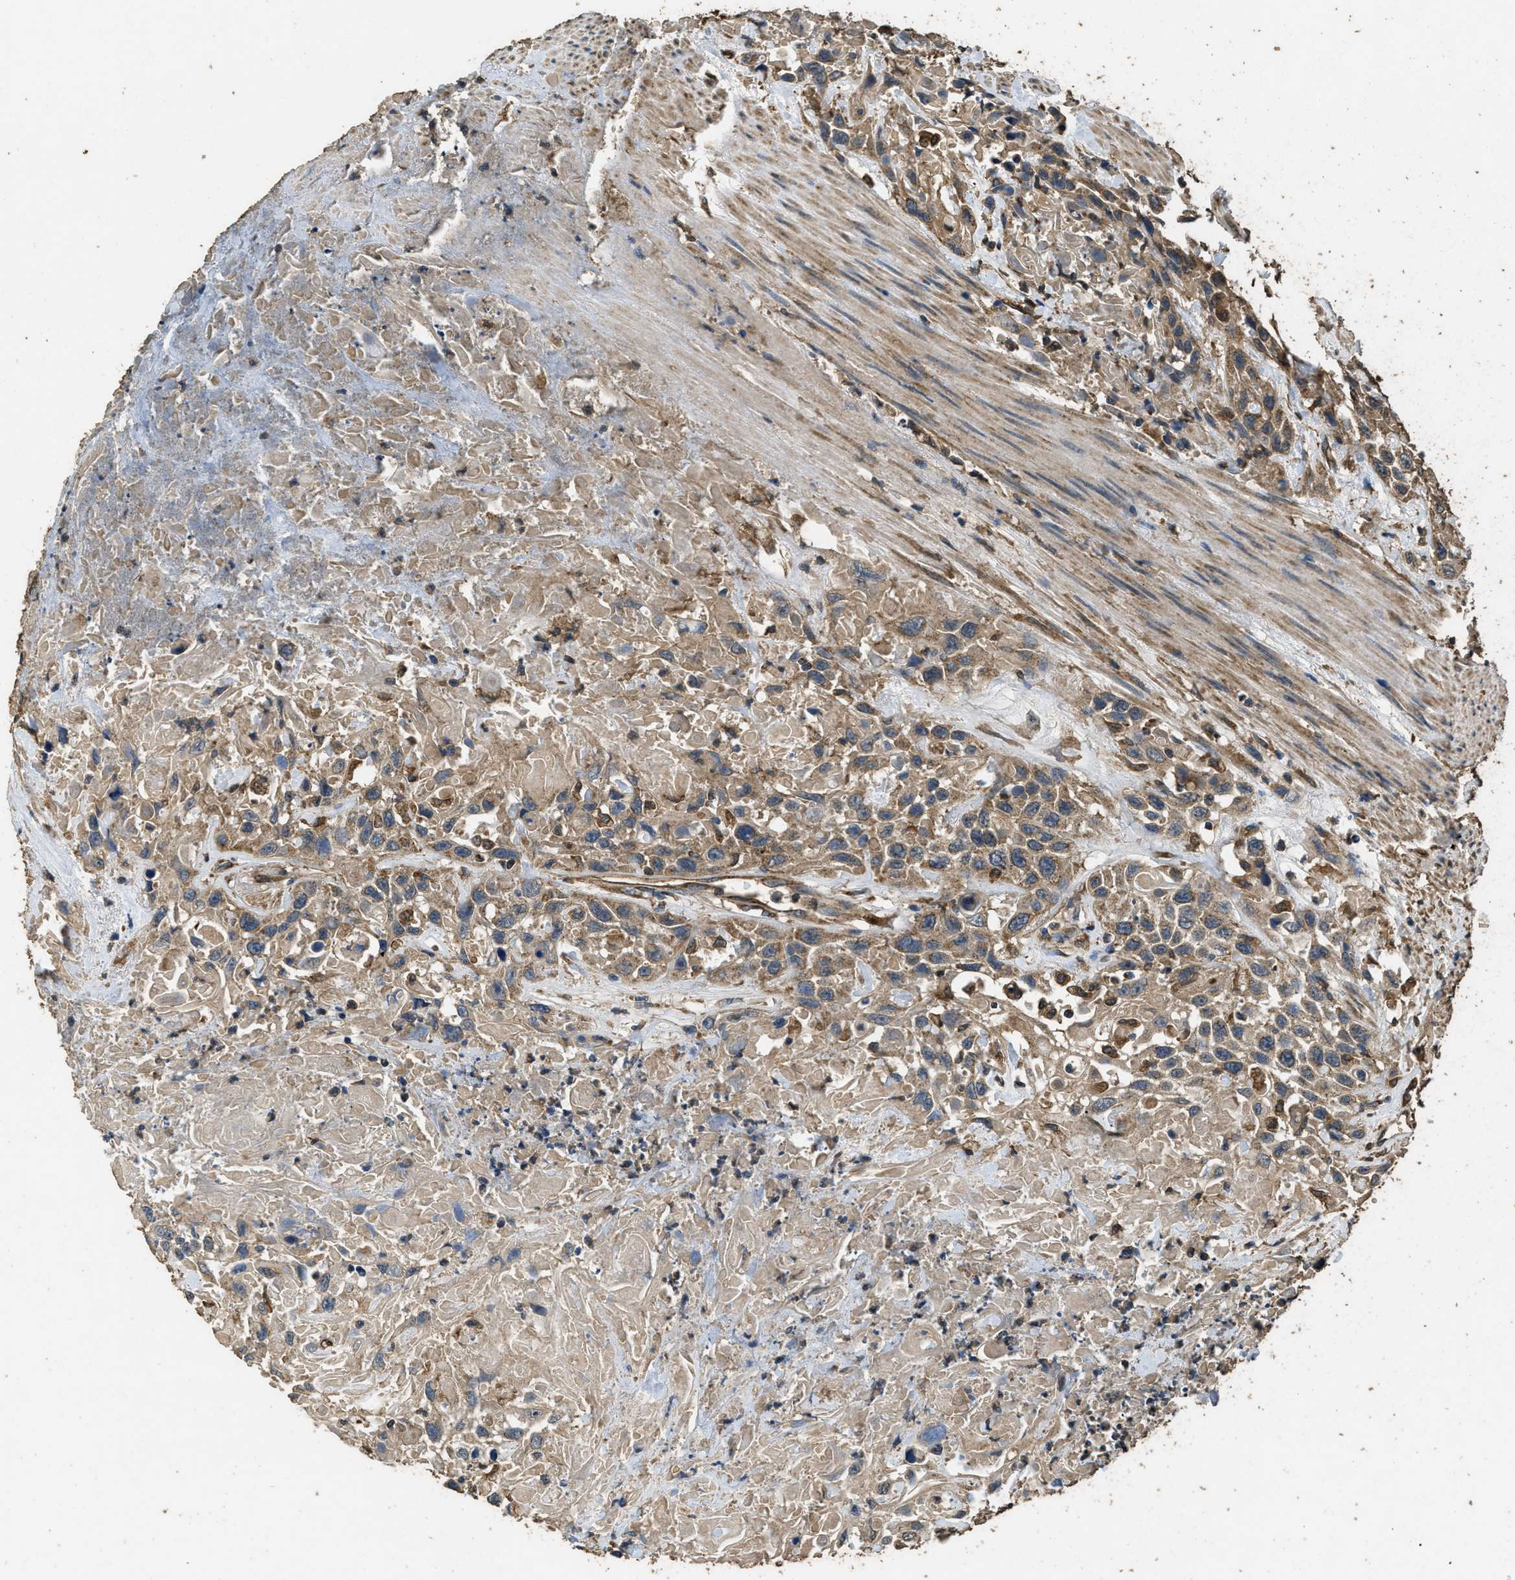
{"staining": {"intensity": "moderate", "quantity": ">75%", "location": "cytoplasmic/membranous"}, "tissue": "urothelial cancer", "cell_type": "Tumor cells", "image_type": "cancer", "snomed": [{"axis": "morphology", "description": "Urothelial carcinoma, High grade"}, {"axis": "topography", "description": "Urinary bladder"}], "caption": "Human urothelial carcinoma (high-grade) stained with a protein marker shows moderate staining in tumor cells.", "gene": "CYRIA", "patient": {"sex": "female", "age": 84}}